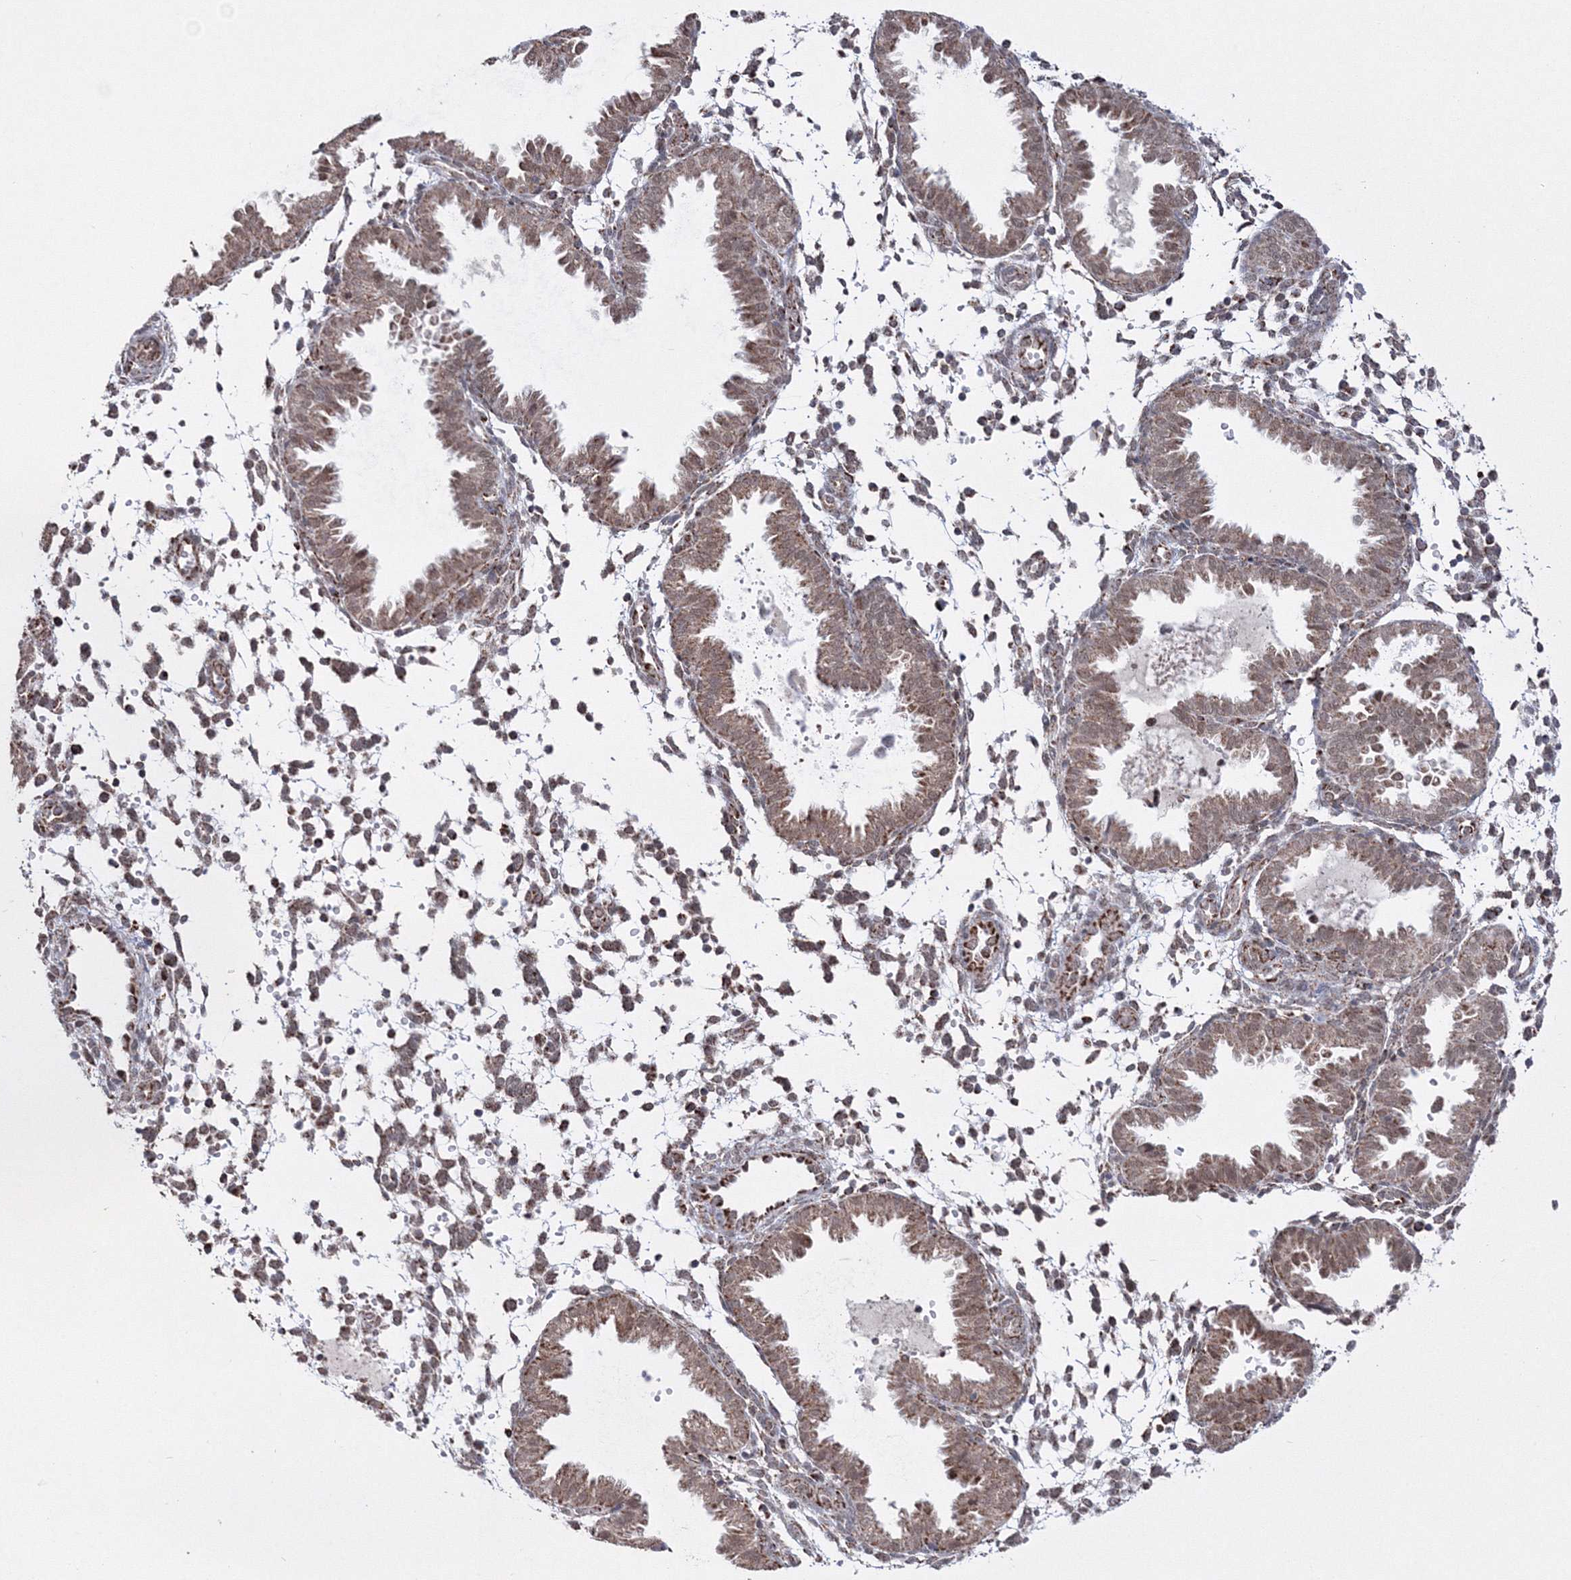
{"staining": {"intensity": "weak", "quantity": "25%-75%", "location": "cytoplasmic/membranous"}, "tissue": "endometrium", "cell_type": "Cells in endometrial stroma", "image_type": "normal", "snomed": [{"axis": "morphology", "description": "Normal tissue, NOS"}, {"axis": "topography", "description": "Endometrium"}], "caption": "Cells in endometrial stroma show weak cytoplasmic/membranous positivity in approximately 25%-75% of cells in benign endometrium. (DAB (3,3'-diaminobenzidine) = brown stain, brightfield microscopy at high magnification).", "gene": "GRSF1", "patient": {"sex": "female", "age": 33}}